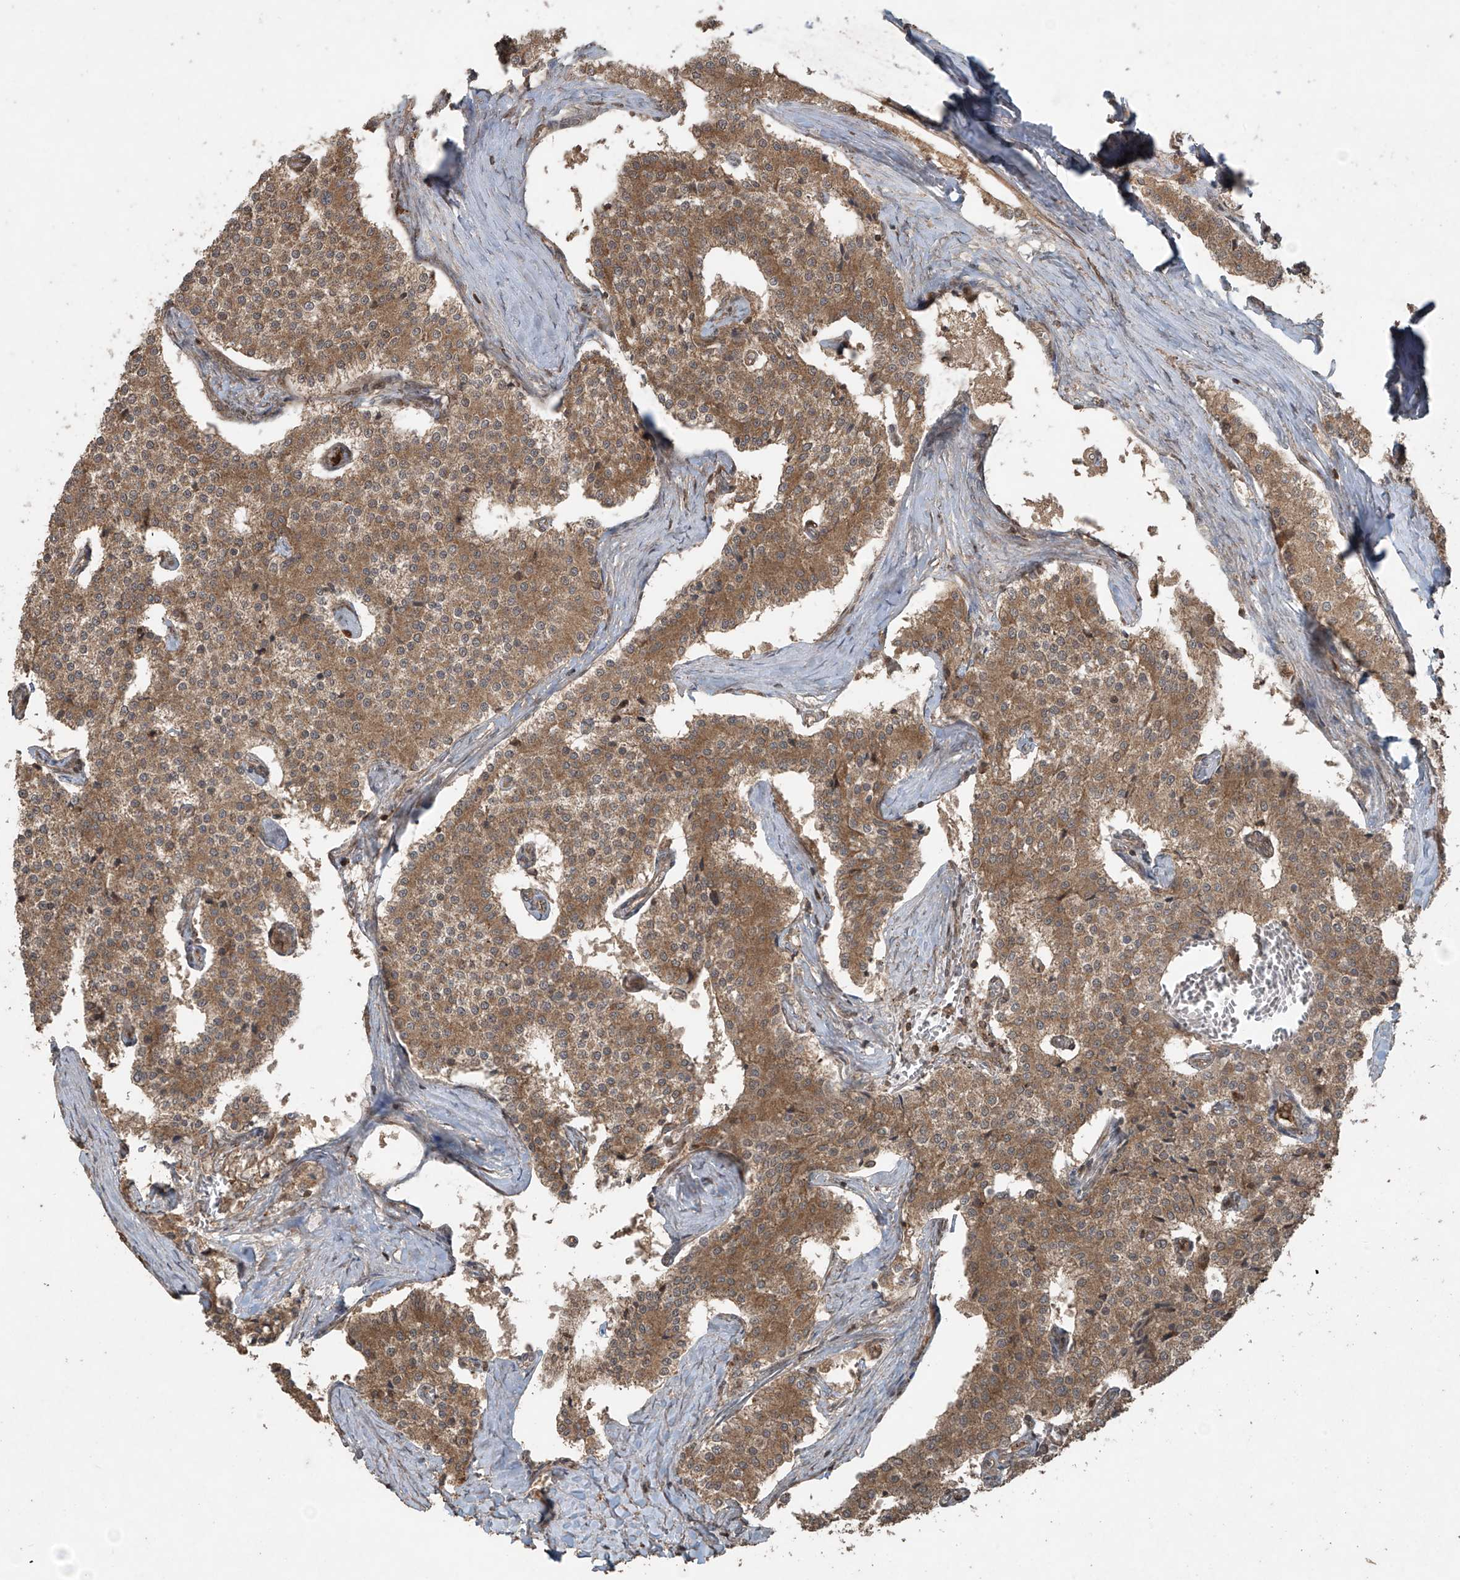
{"staining": {"intensity": "moderate", "quantity": ">75%", "location": "cytoplasmic/membranous"}, "tissue": "carcinoid", "cell_type": "Tumor cells", "image_type": "cancer", "snomed": [{"axis": "morphology", "description": "Carcinoid, malignant, NOS"}, {"axis": "topography", "description": "Colon"}], "caption": "Protein expression analysis of human carcinoid (malignant) reveals moderate cytoplasmic/membranous staining in about >75% of tumor cells. The staining is performed using DAB (3,3'-diaminobenzidine) brown chromogen to label protein expression. The nuclei are counter-stained blue using hematoxylin.", "gene": "PGPEP1", "patient": {"sex": "female", "age": 52}}